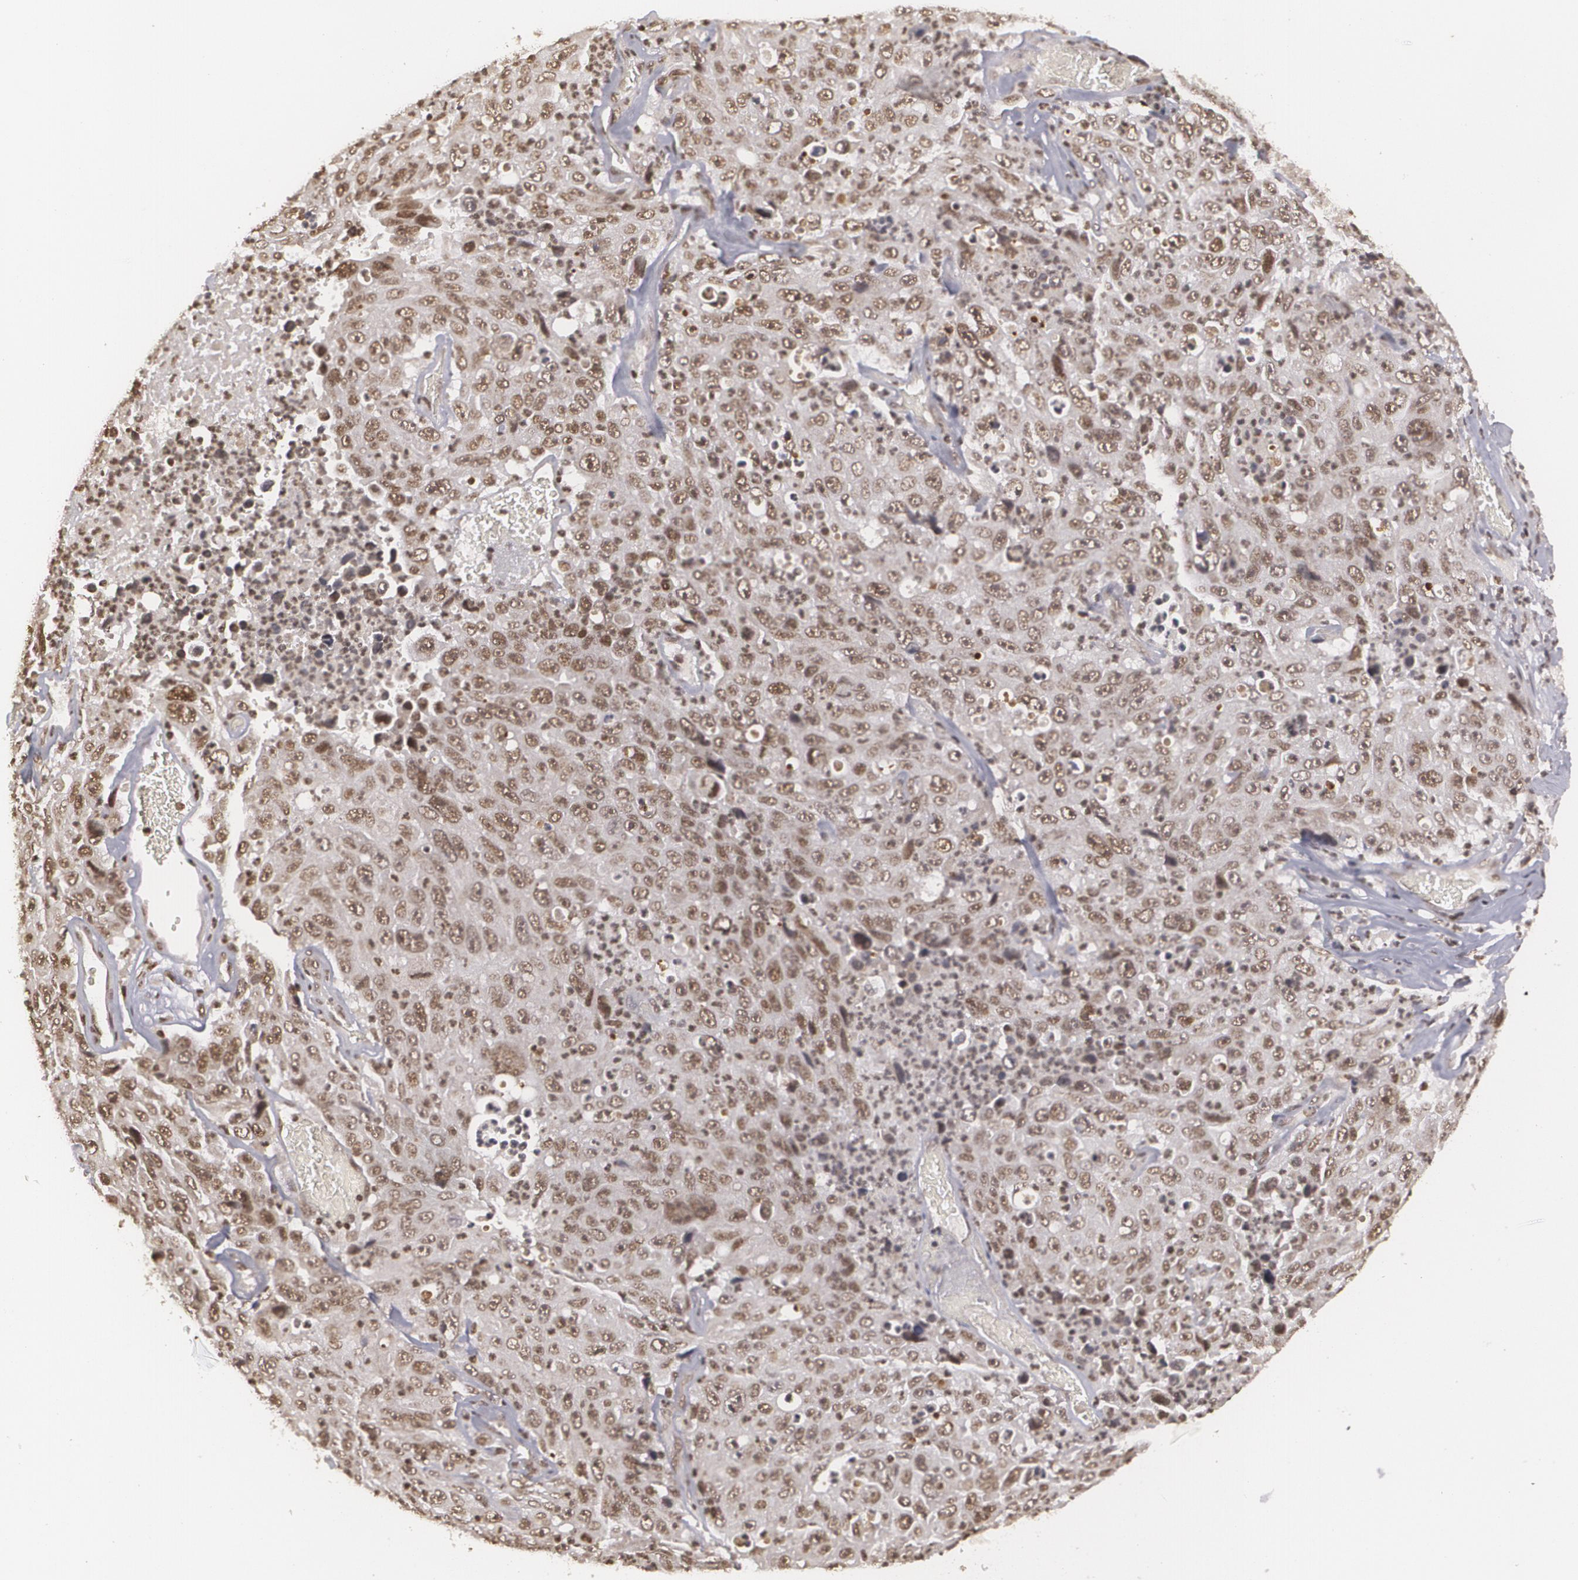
{"staining": {"intensity": "strong", "quantity": ">75%", "location": "nuclear"}, "tissue": "lung cancer", "cell_type": "Tumor cells", "image_type": "cancer", "snomed": [{"axis": "morphology", "description": "Squamous cell carcinoma, NOS"}, {"axis": "topography", "description": "Lung"}], "caption": "Protein expression analysis of human lung squamous cell carcinoma reveals strong nuclear staining in about >75% of tumor cells. (IHC, brightfield microscopy, high magnification).", "gene": "RXRB", "patient": {"sex": "male", "age": 64}}